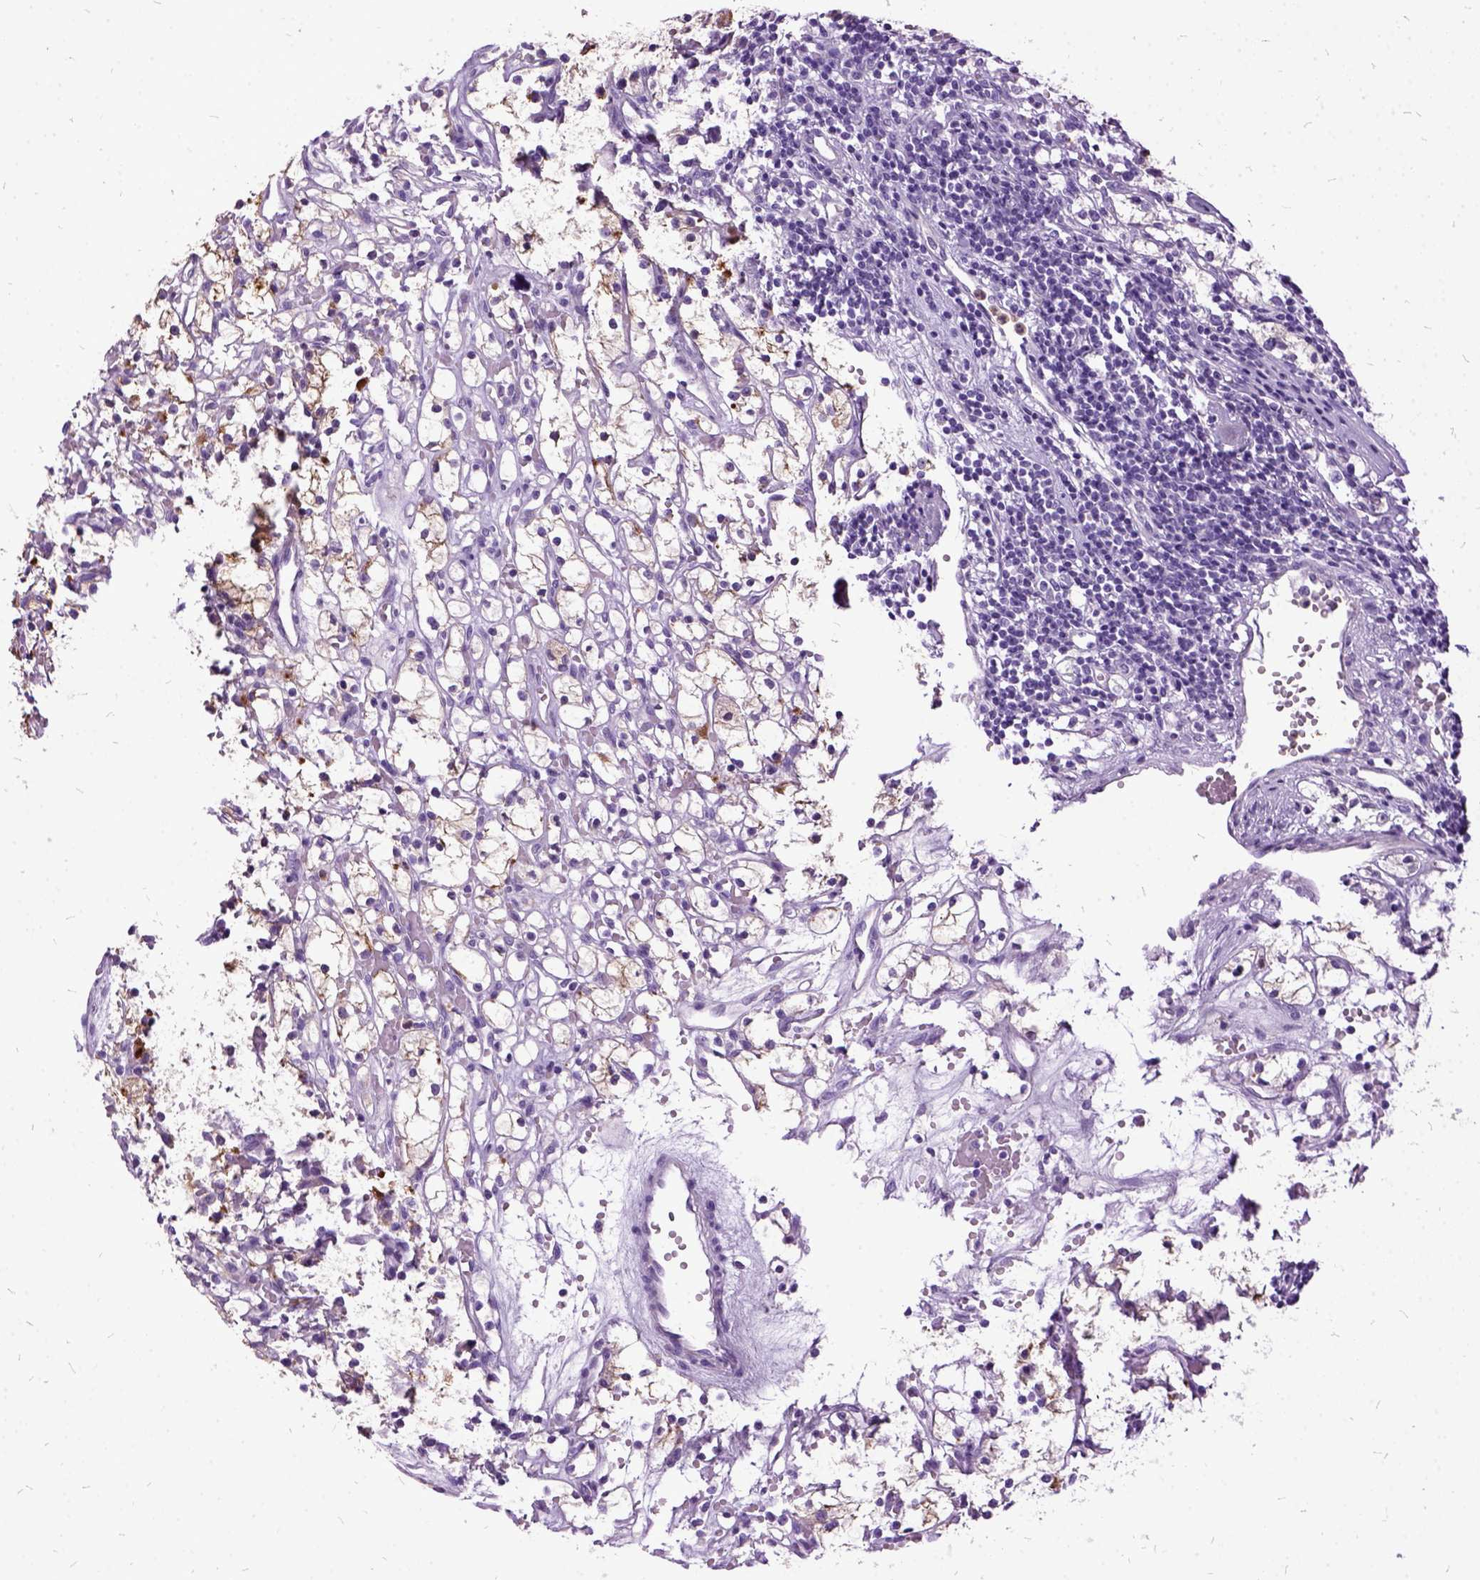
{"staining": {"intensity": "strong", "quantity": ">75%", "location": "cytoplasmic/membranous"}, "tissue": "renal cancer", "cell_type": "Tumor cells", "image_type": "cancer", "snomed": [{"axis": "morphology", "description": "Adenocarcinoma, NOS"}, {"axis": "topography", "description": "Kidney"}], "caption": "IHC (DAB (3,3'-diaminobenzidine)) staining of adenocarcinoma (renal) exhibits strong cytoplasmic/membranous protein staining in about >75% of tumor cells. (DAB IHC with brightfield microscopy, high magnification).", "gene": "MME", "patient": {"sex": "female", "age": 59}}